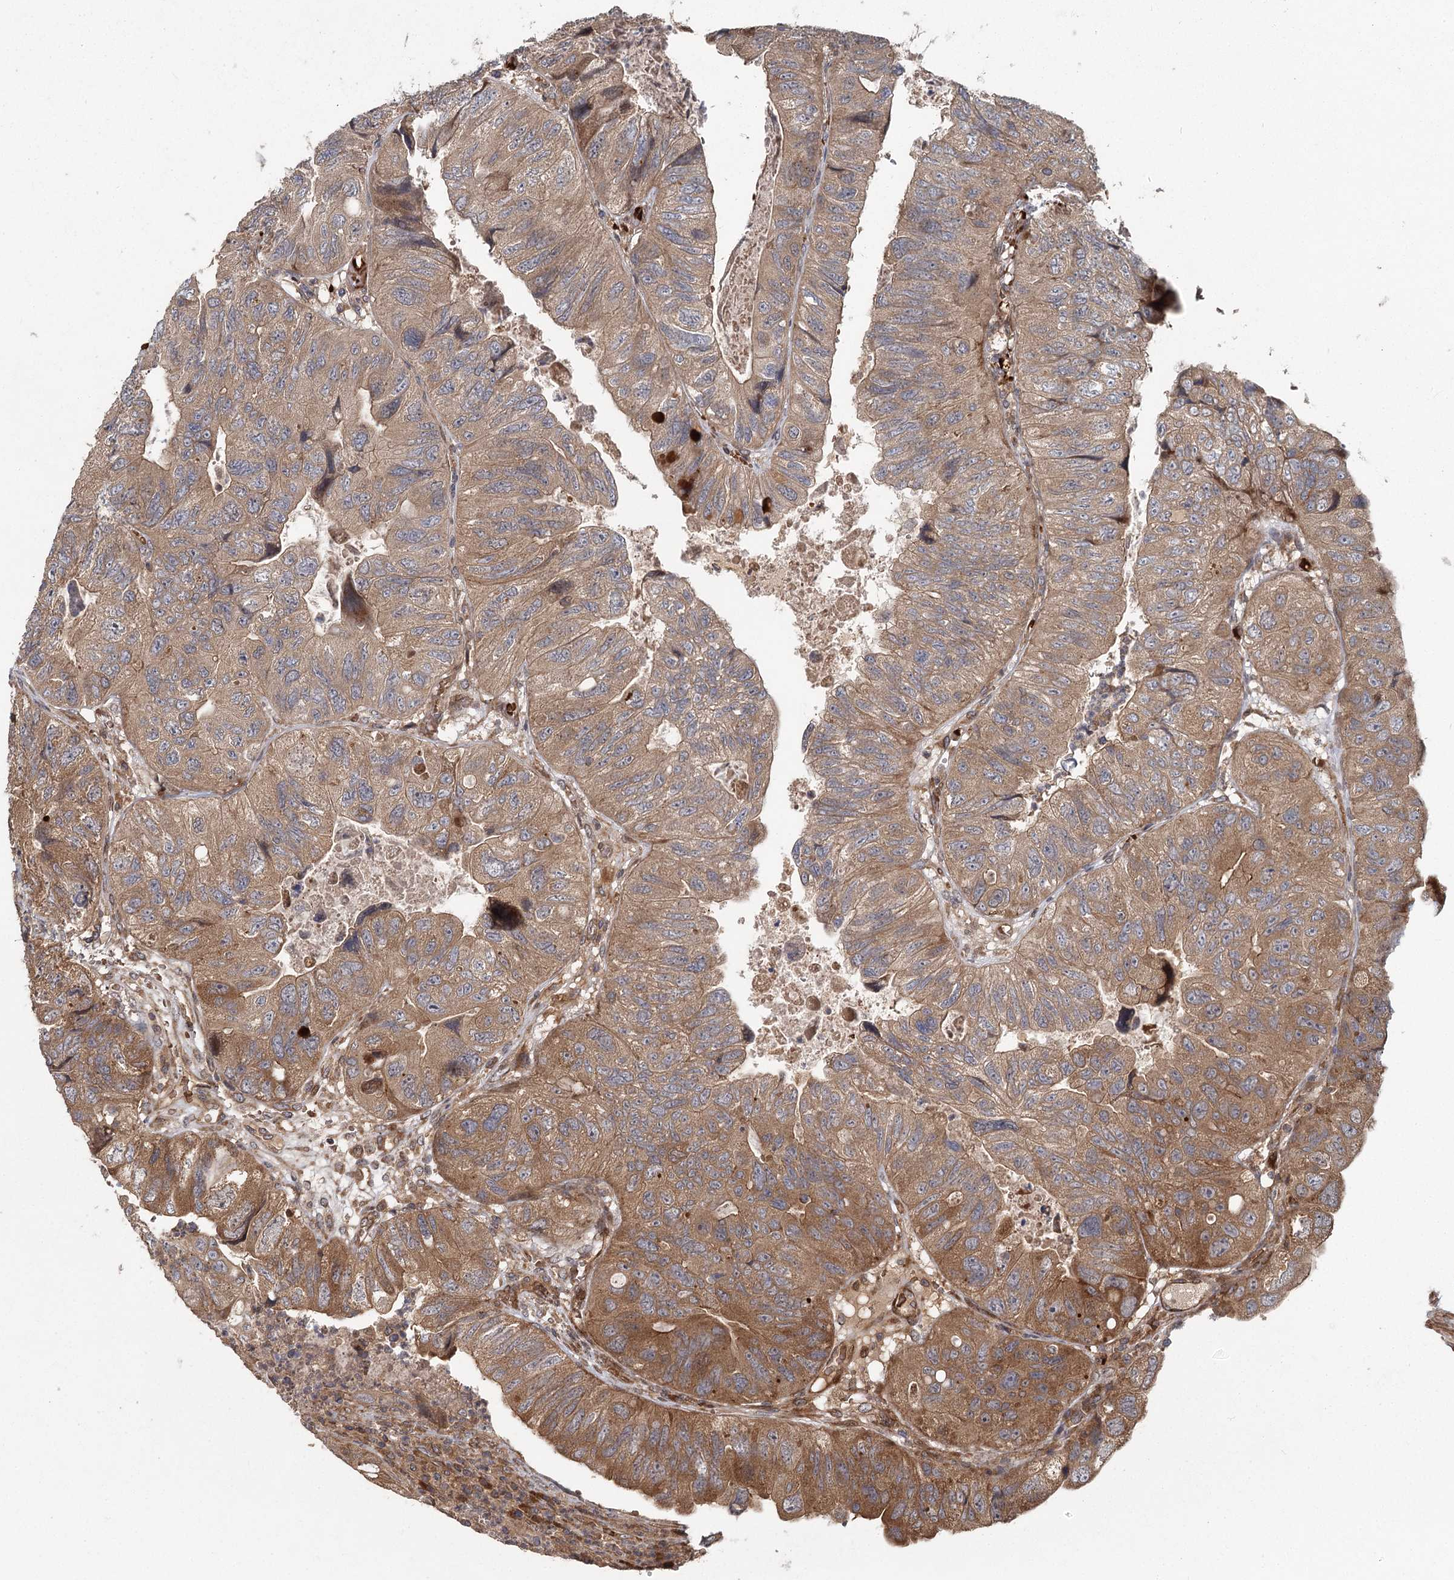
{"staining": {"intensity": "moderate", "quantity": "25%-75%", "location": "cytoplasmic/membranous"}, "tissue": "colorectal cancer", "cell_type": "Tumor cells", "image_type": "cancer", "snomed": [{"axis": "morphology", "description": "Adenocarcinoma, NOS"}, {"axis": "topography", "description": "Rectum"}], "caption": "Protein staining by IHC reveals moderate cytoplasmic/membranous positivity in approximately 25%-75% of tumor cells in colorectal adenocarcinoma. The staining was performed using DAB to visualize the protein expression in brown, while the nuclei were stained in blue with hematoxylin (Magnification: 20x).", "gene": "RAPGEF6", "patient": {"sex": "male", "age": 63}}